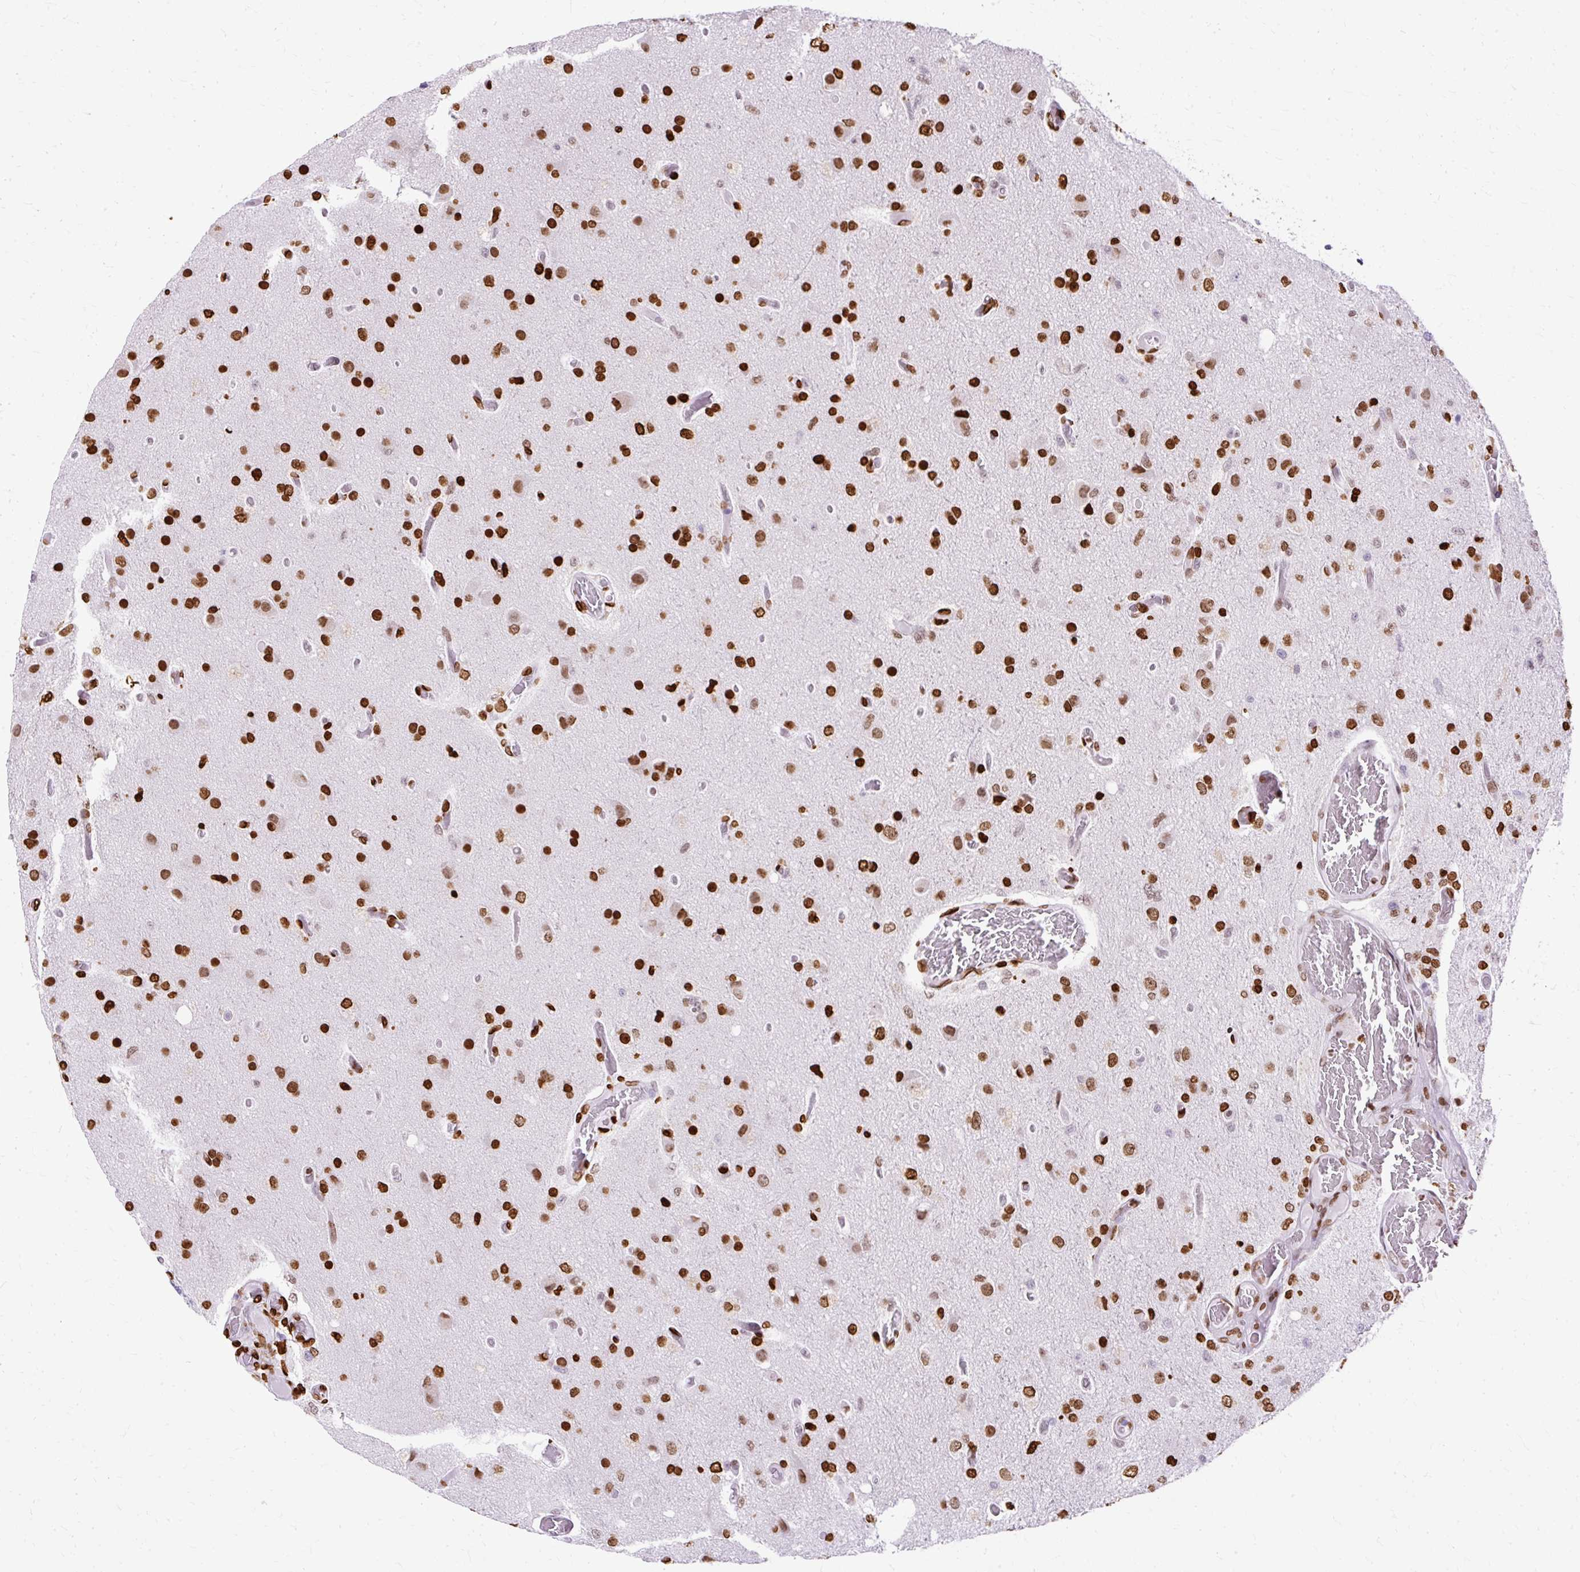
{"staining": {"intensity": "strong", "quantity": ">75%", "location": "nuclear"}, "tissue": "glioma", "cell_type": "Tumor cells", "image_type": "cancer", "snomed": [{"axis": "morphology", "description": "Glioma, malignant, High grade"}, {"axis": "topography", "description": "Brain"}], "caption": "Protein staining by immunohistochemistry (IHC) shows strong nuclear positivity in approximately >75% of tumor cells in glioma.", "gene": "TMEM184C", "patient": {"sex": "female", "age": 74}}